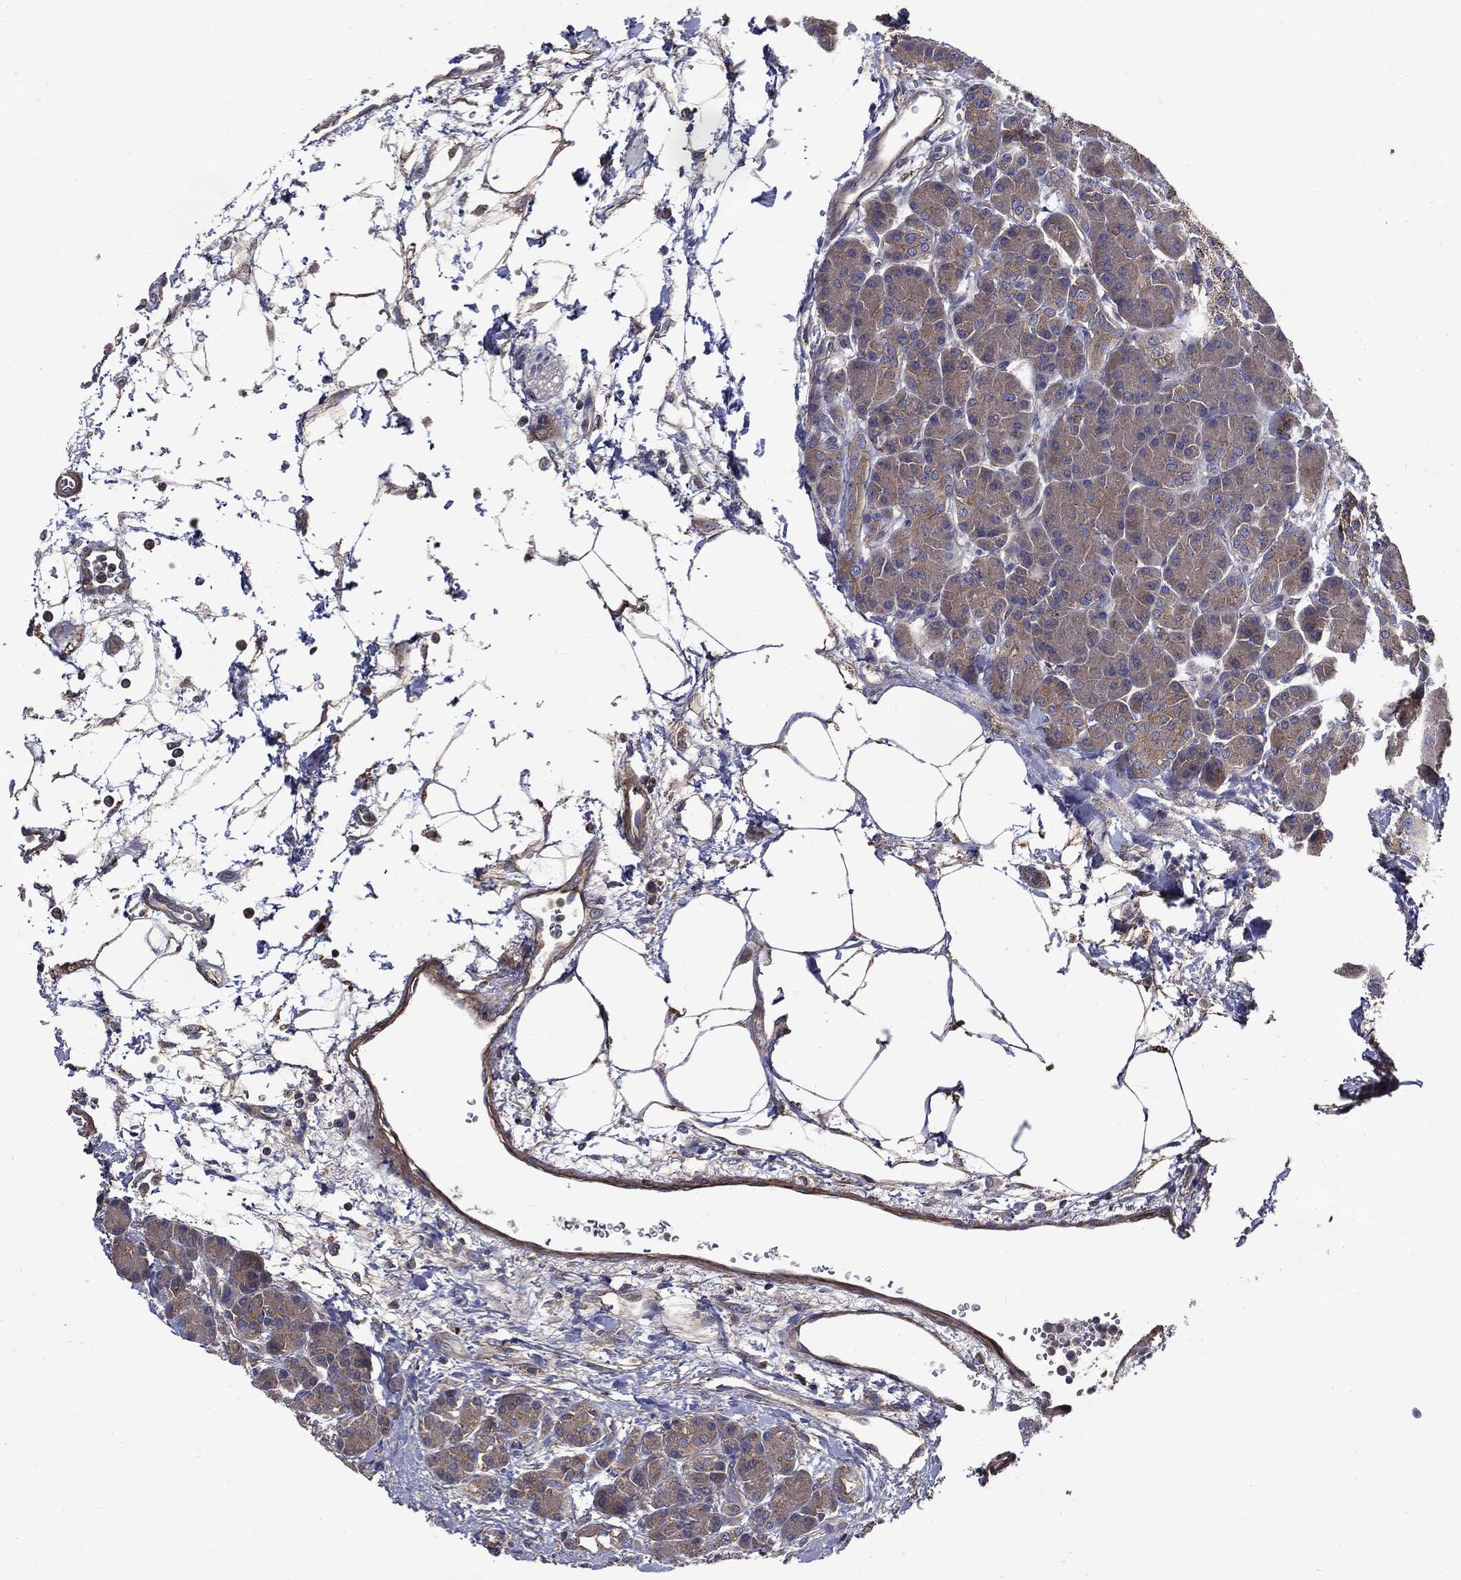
{"staining": {"intensity": "negative", "quantity": "none", "location": "none"}, "tissue": "pancreas", "cell_type": "Exocrine glandular cells", "image_type": "normal", "snomed": [{"axis": "morphology", "description": "Normal tissue, NOS"}, {"axis": "topography", "description": "Pancreas"}], "caption": "Histopathology image shows no significant protein expression in exocrine glandular cells of normal pancreas. Nuclei are stained in blue.", "gene": "PDCD6IP", "patient": {"sex": "female", "age": 63}}